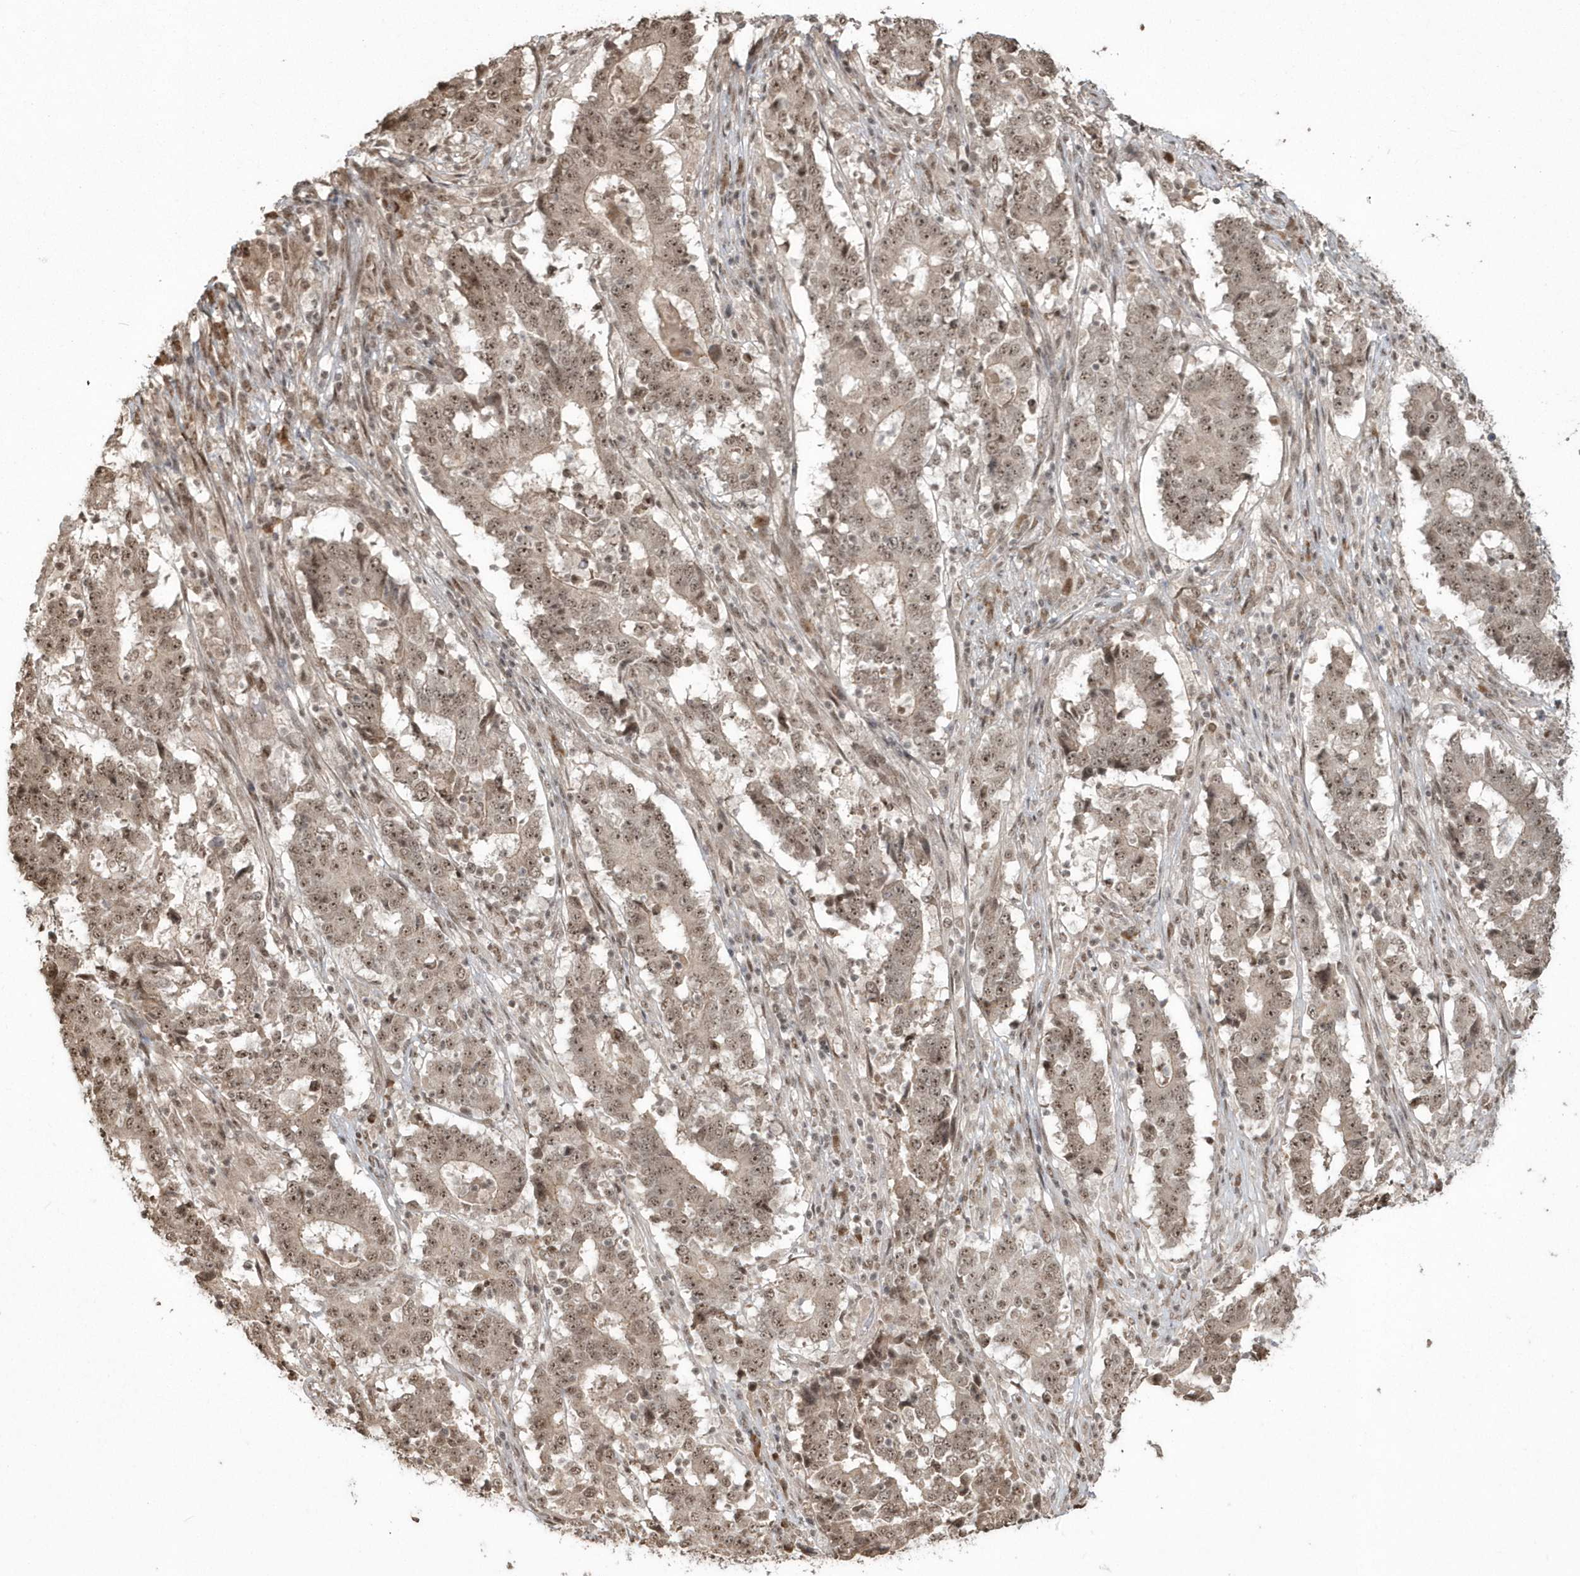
{"staining": {"intensity": "moderate", "quantity": ">75%", "location": "cytoplasmic/membranous,nuclear"}, "tissue": "stomach cancer", "cell_type": "Tumor cells", "image_type": "cancer", "snomed": [{"axis": "morphology", "description": "Adenocarcinoma, NOS"}, {"axis": "topography", "description": "Stomach"}], "caption": "Immunohistochemistry (IHC) histopathology image of neoplastic tissue: human stomach cancer stained using immunohistochemistry (IHC) shows medium levels of moderate protein expression localized specifically in the cytoplasmic/membranous and nuclear of tumor cells, appearing as a cytoplasmic/membranous and nuclear brown color.", "gene": "EPB41L4A", "patient": {"sex": "male", "age": 59}}